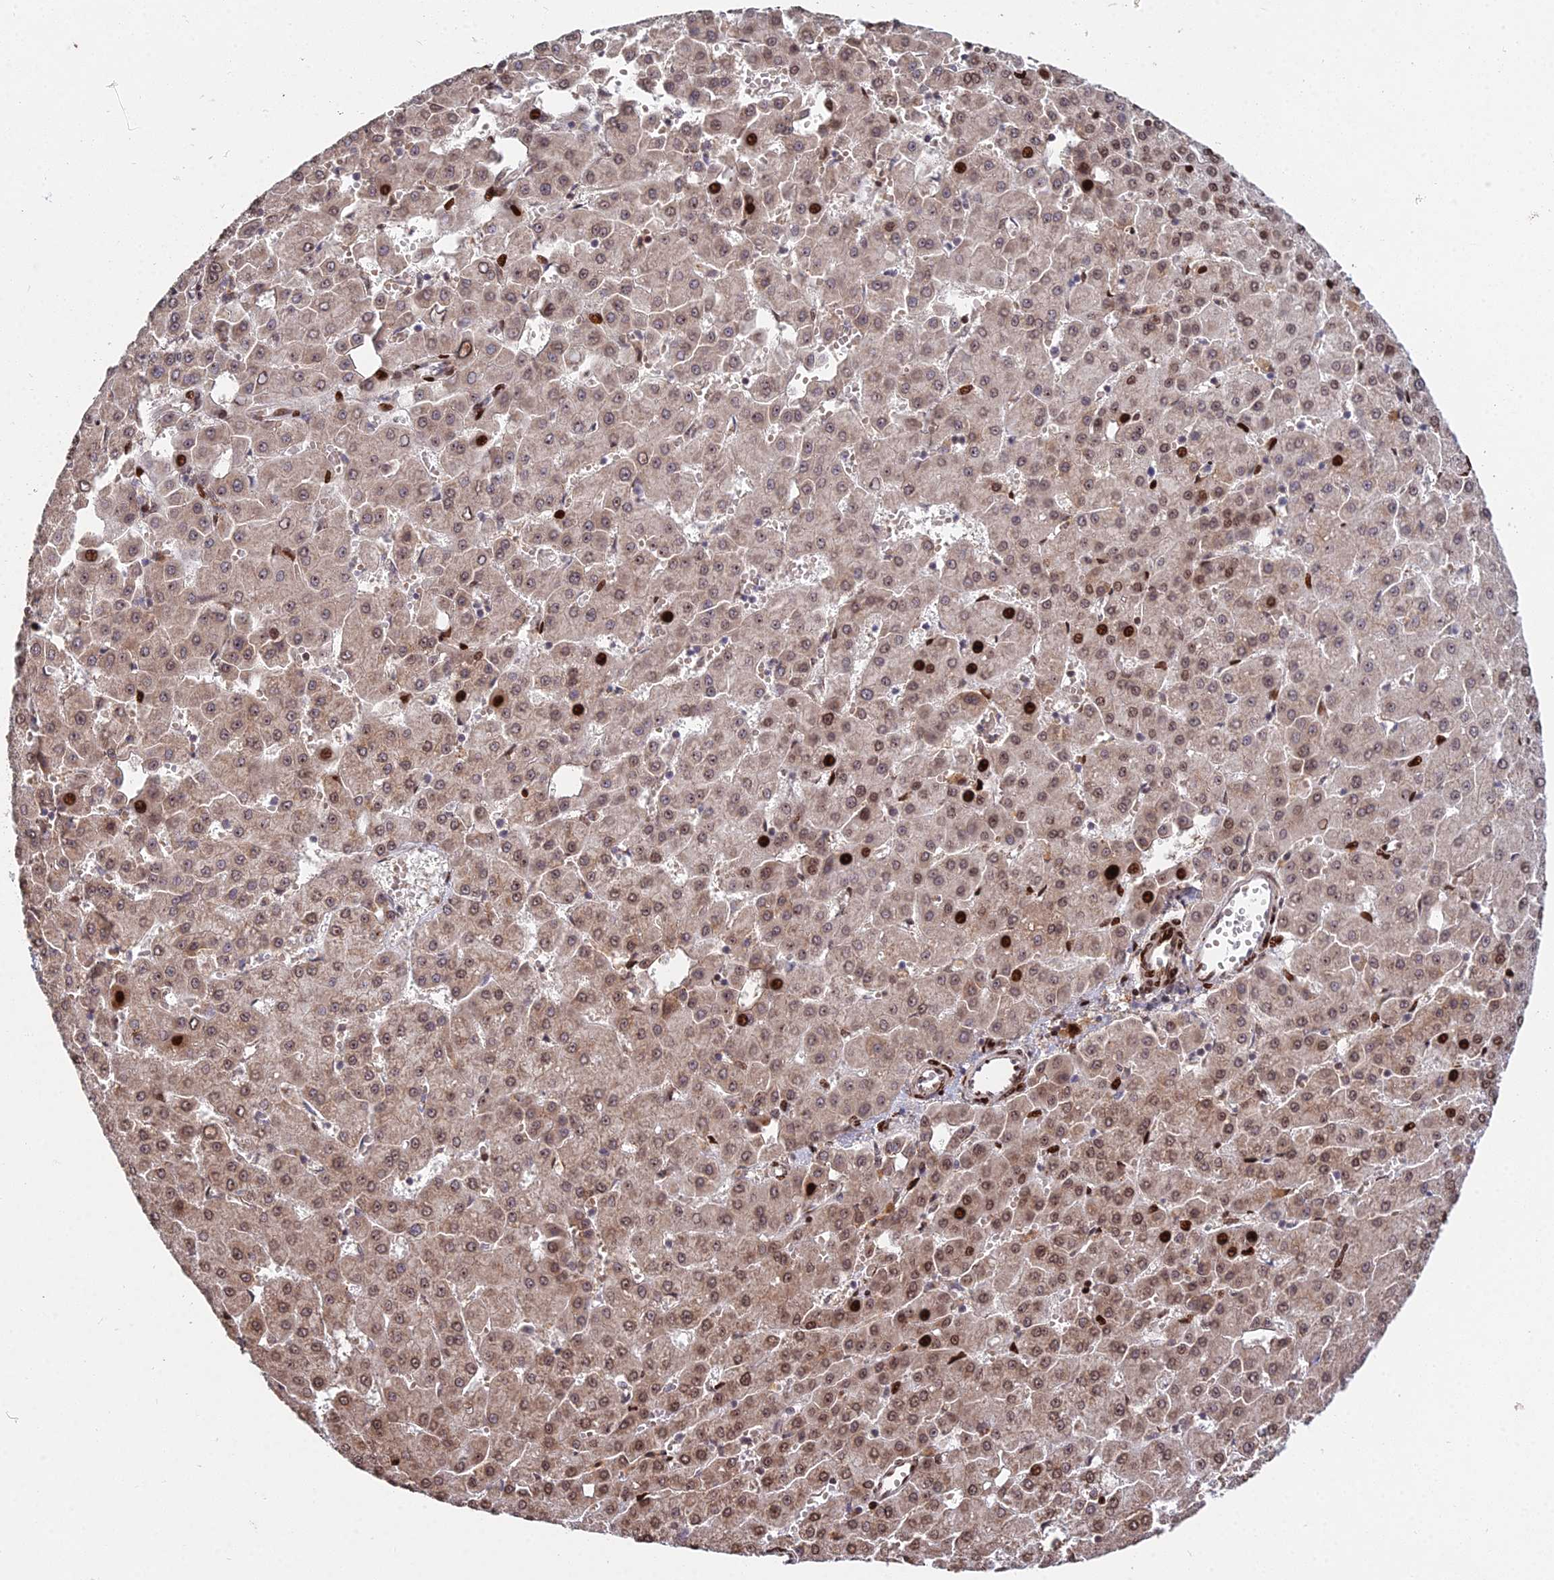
{"staining": {"intensity": "moderate", "quantity": ">75%", "location": "cytoplasmic/membranous,nuclear"}, "tissue": "liver cancer", "cell_type": "Tumor cells", "image_type": "cancer", "snomed": [{"axis": "morphology", "description": "Carcinoma, Hepatocellular, NOS"}, {"axis": "topography", "description": "Liver"}], "caption": "A medium amount of moderate cytoplasmic/membranous and nuclear staining is present in approximately >75% of tumor cells in liver hepatocellular carcinoma tissue.", "gene": "RBMS2", "patient": {"sex": "male", "age": 47}}